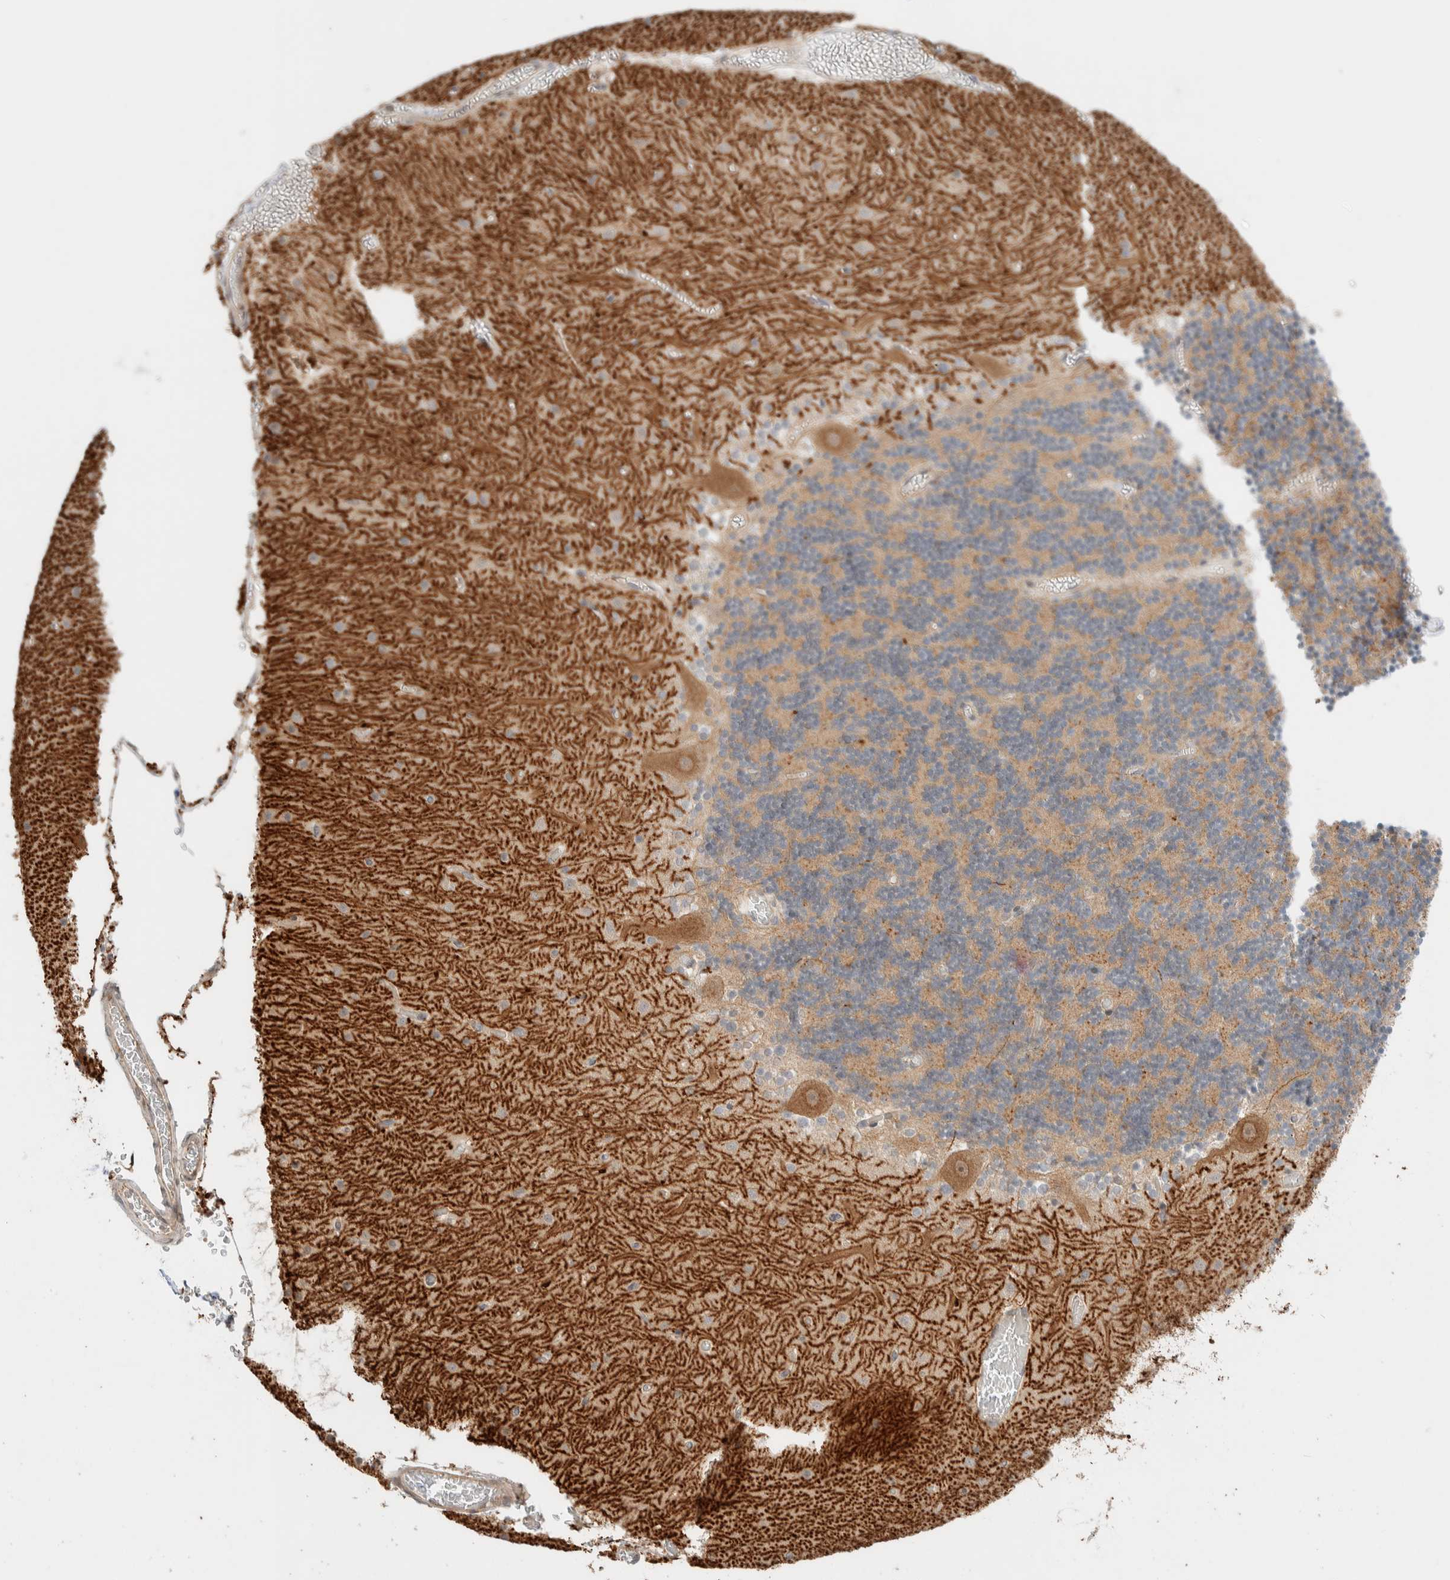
{"staining": {"intensity": "moderate", "quantity": ">75%", "location": "cytoplasmic/membranous"}, "tissue": "cerebellum", "cell_type": "Cells in granular layer", "image_type": "normal", "snomed": [{"axis": "morphology", "description": "Normal tissue, NOS"}, {"axis": "topography", "description": "Cerebellum"}], "caption": "Immunohistochemistry (IHC) image of unremarkable cerebellum: cerebellum stained using immunohistochemistry (IHC) shows medium levels of moderate protein expression localized specifically in the cytoplasmic/membranous of cells in granular layer, appearing as a cytoplasmic/membranous brown color.", "gene": "C8orf76", "patient": {"sex": "female", "age": 28}}